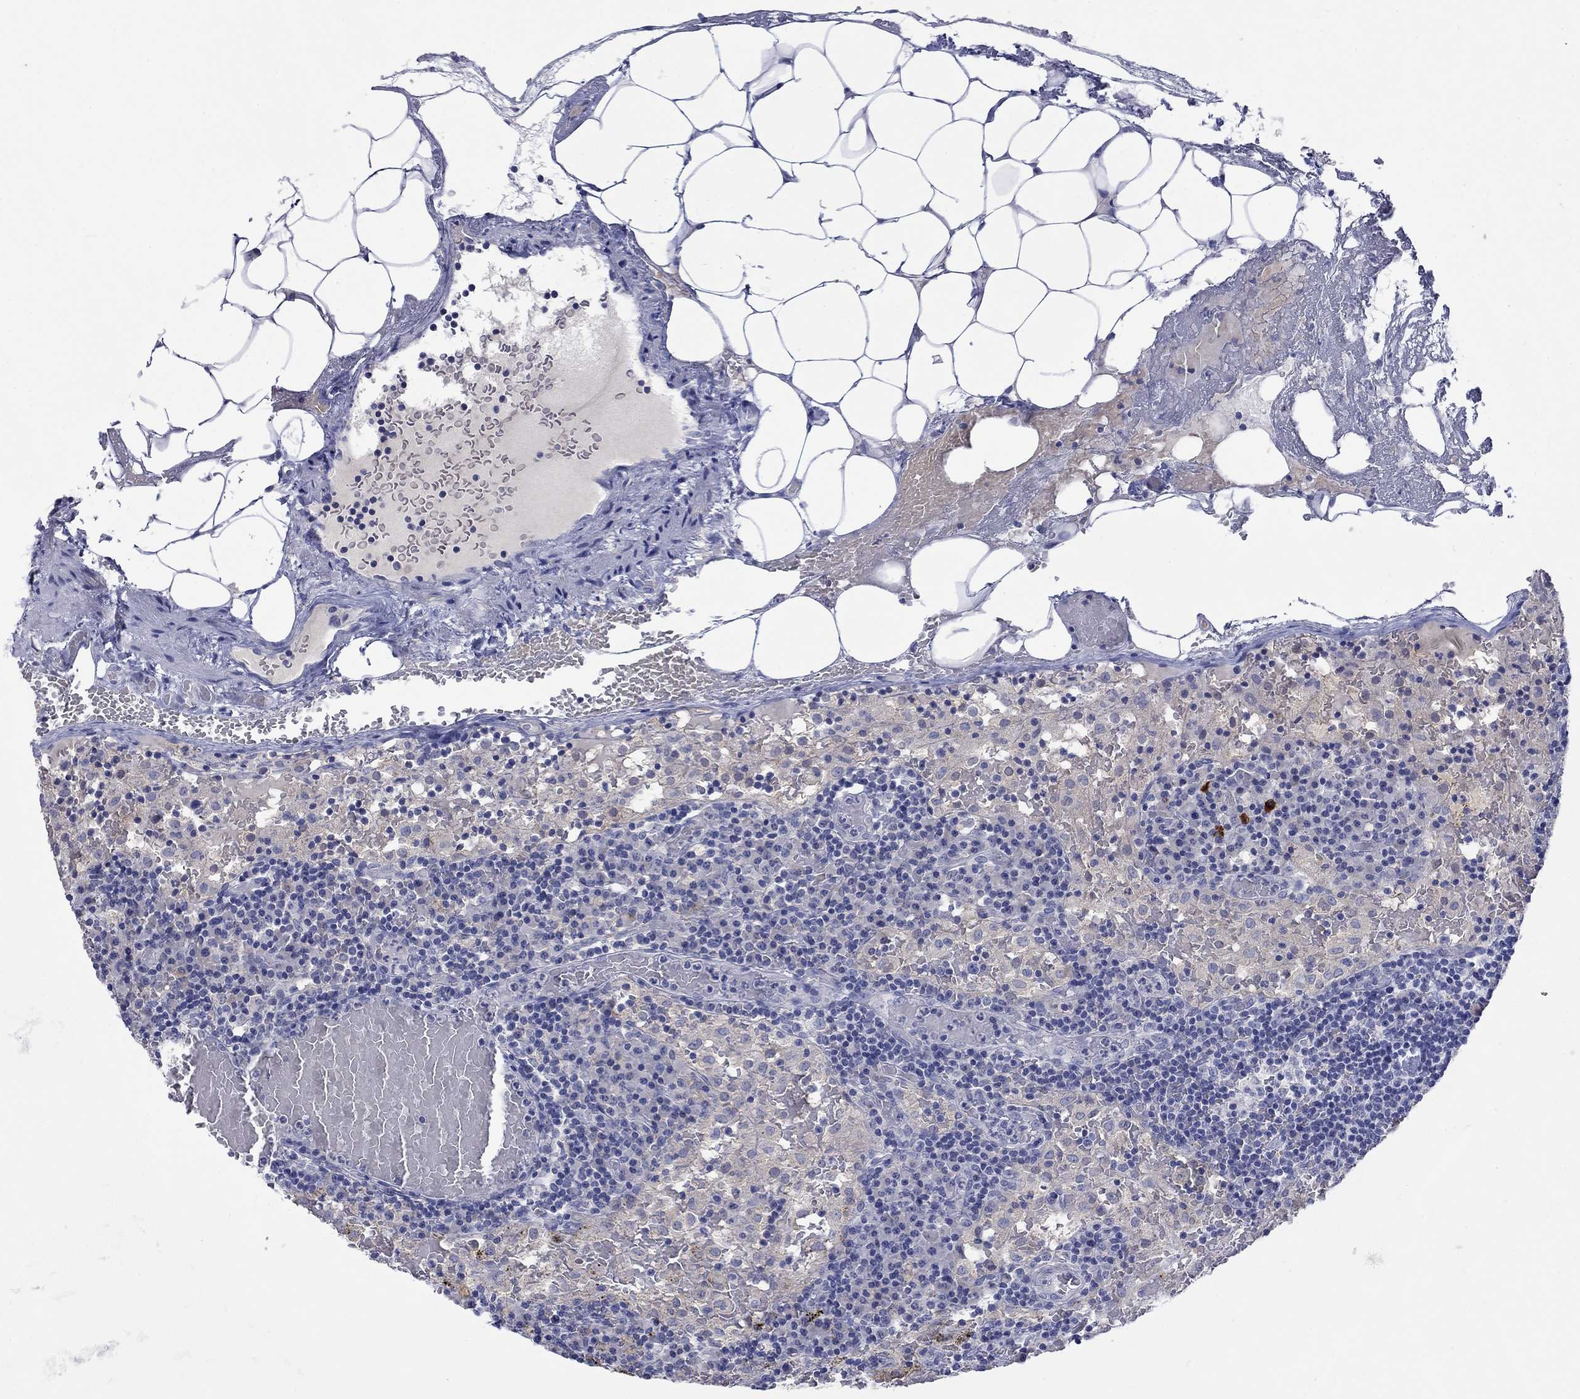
{"staining": {"intensity": "negative", "quantity": "none", "location": "none"}, "tissue": "lymph node", "cell_type": "Germinal center cells", "image_type": "normal", "snomed": [{"axis": "morphology", "description": "Normal tissue, NOS"}, {"axis": "topography", "description": "Lymph node"}], "caption": "Lymph node was stained to show a protein in brown. There is no significant expression in germinal center cells. (DAB (3,3'-diaminobenzidine) immunohistochemistry (IHC), high magnification).", "gene": "PTPRZ1", "patient": {"sex": "male", "age": 62}}